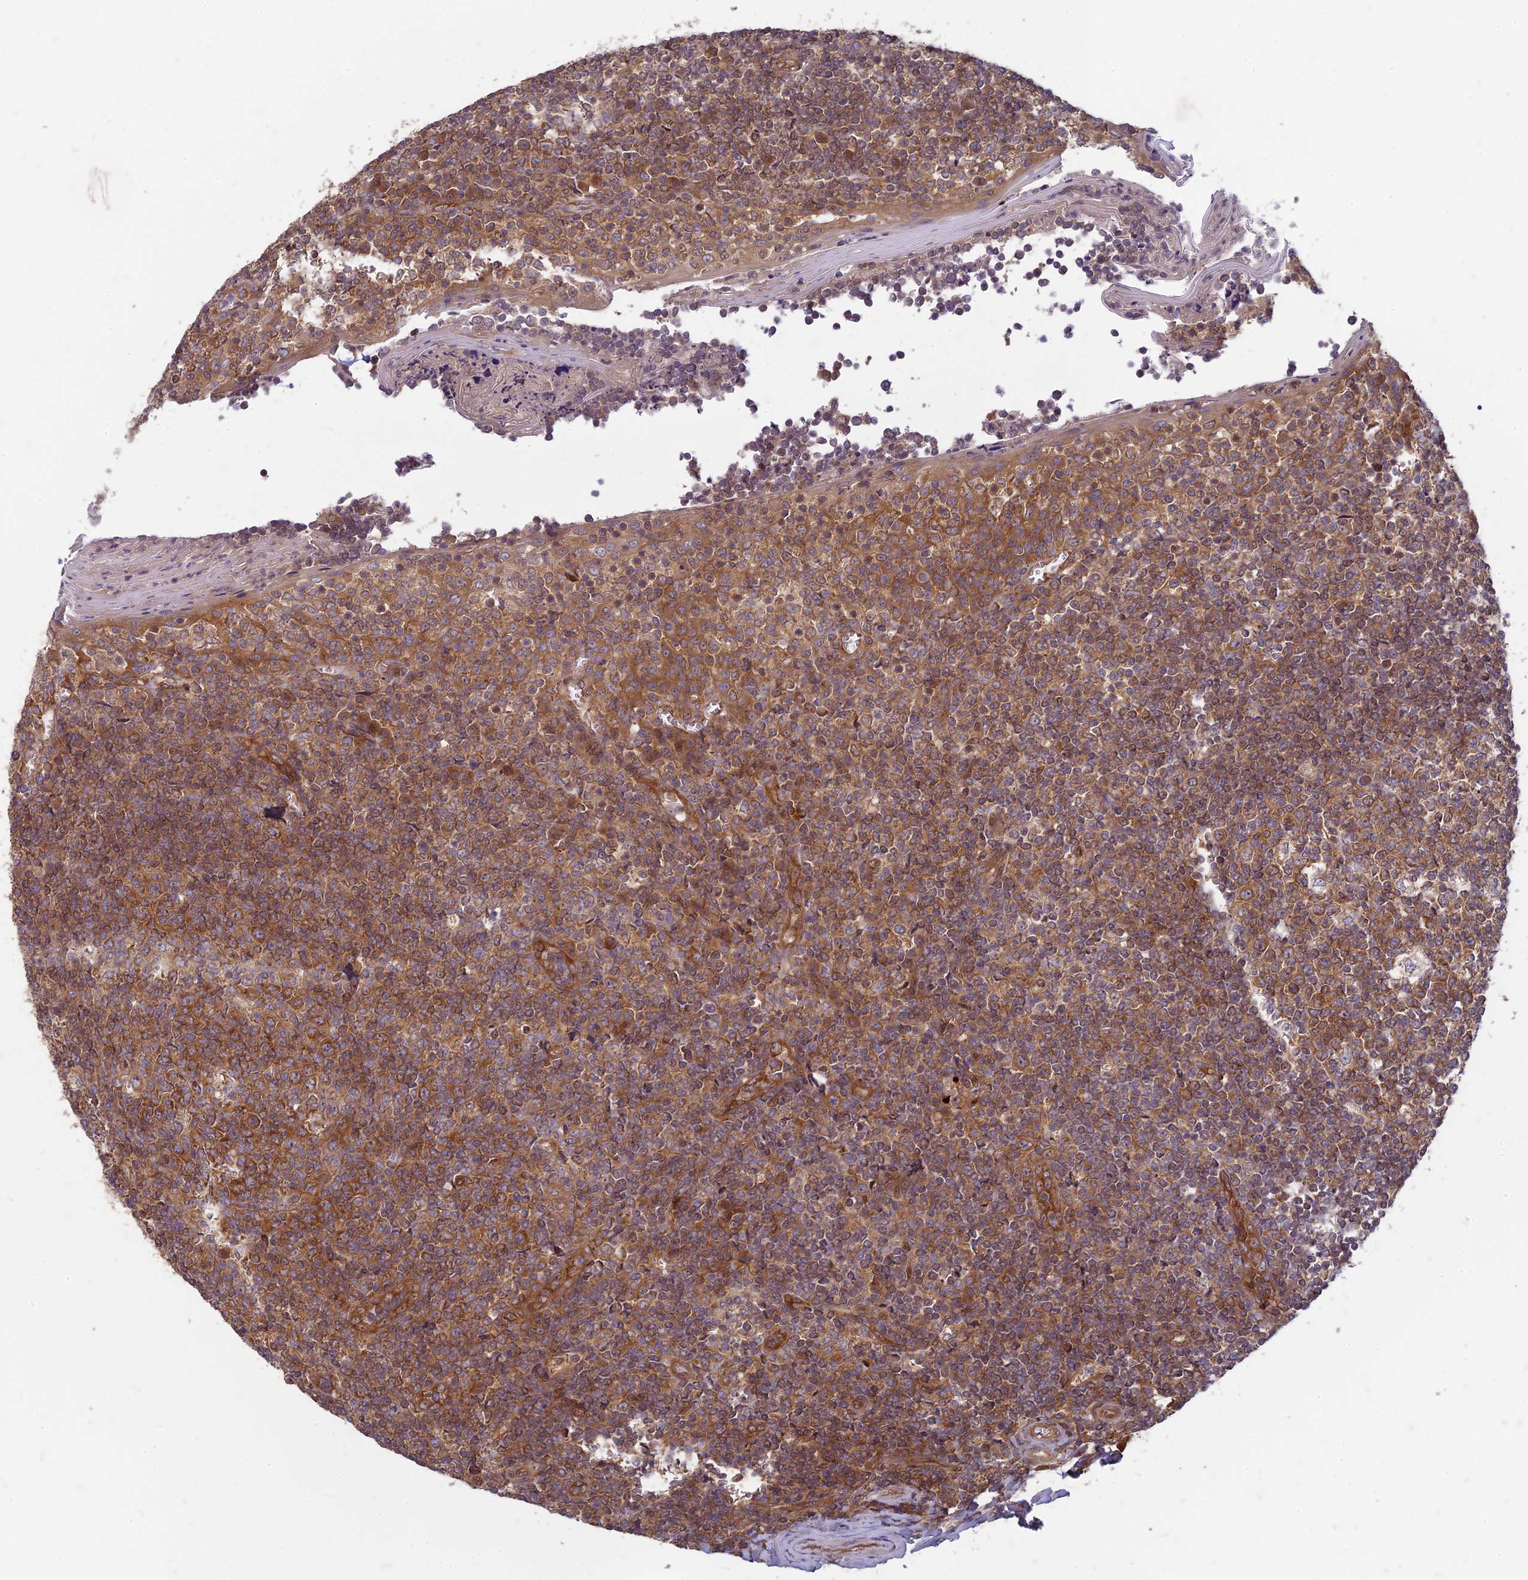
{"staining": {"intensity": "strong", "quantity": ">75%", "location": "cytoplasmic/membranous"}, "tissue": "tonsil", "cell_type": "Germinal center cells", "image_type": "normal", "snomed": [{"axis": "morphology", "description": "Normal tissue, NOS"}, {"axis": "topography", "description": "Tonsil"}], "caption": "Immunohistochemical staining of benign tonsil displays strong cytoplasmic/membranous protein positivity in about >75% of germinal center cells.", "gene": "TCF25", "patient": {"sex": "female", "age": 19}}